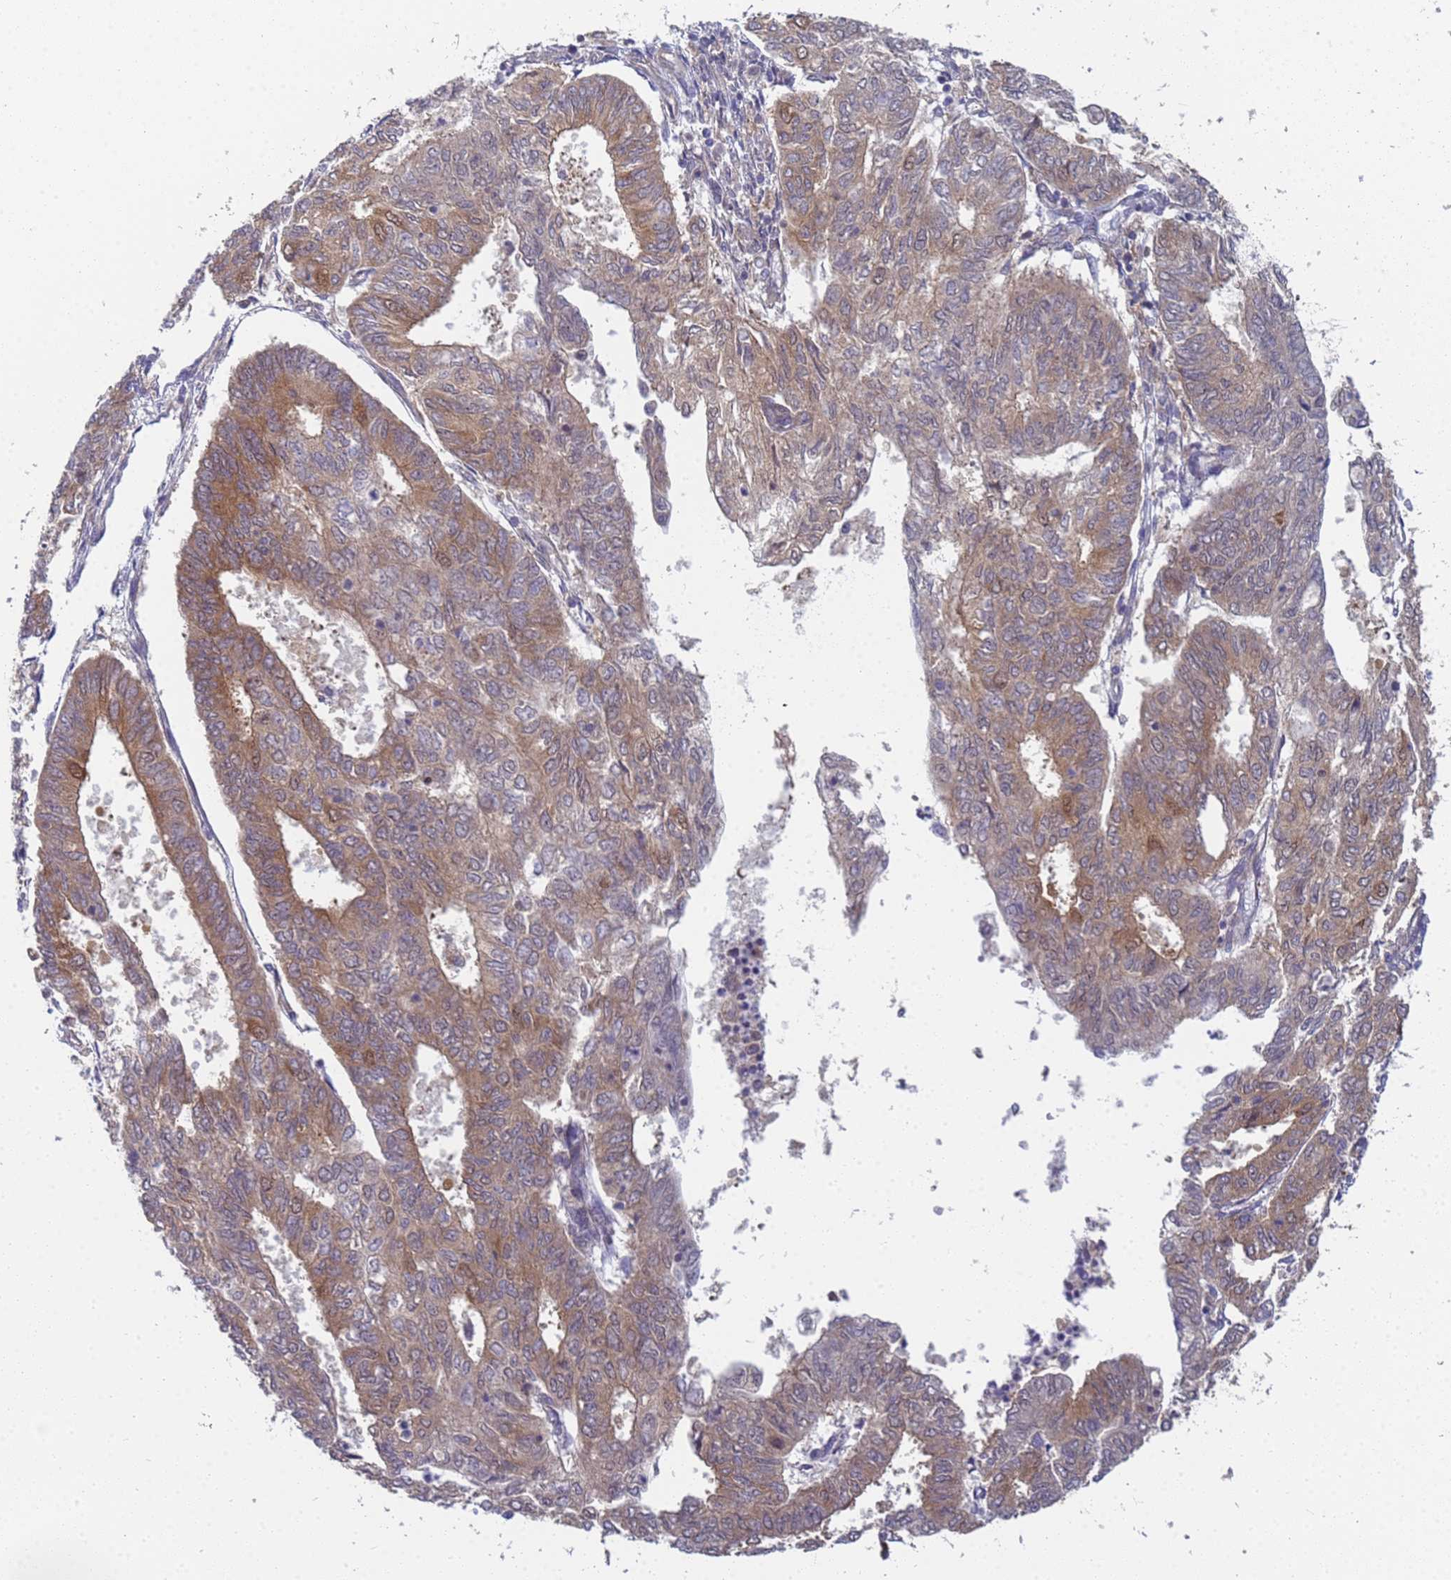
{"staining": {"intensity": "moderate", "quantity": "25%-75%", "location": "cytoplasmic/membranous"}, "tissue": "endometrial cancer", "cell_type": "Tumor cells", "image_type": "cancer", "snomed": [{"axis": "morphology", "description": "Adenocarcinoma, NOS"}, {"axis": "topography", "description": "Endometrium"}], "caption": "Immunohistochemical staining of endometrial cancer exhibits moderate cytoplasmic/membranous protein expression in approximately 25%-75% of tumor cells.", "gene": "SHARPIN", "patient": {"sex": "female", "age": 68}}